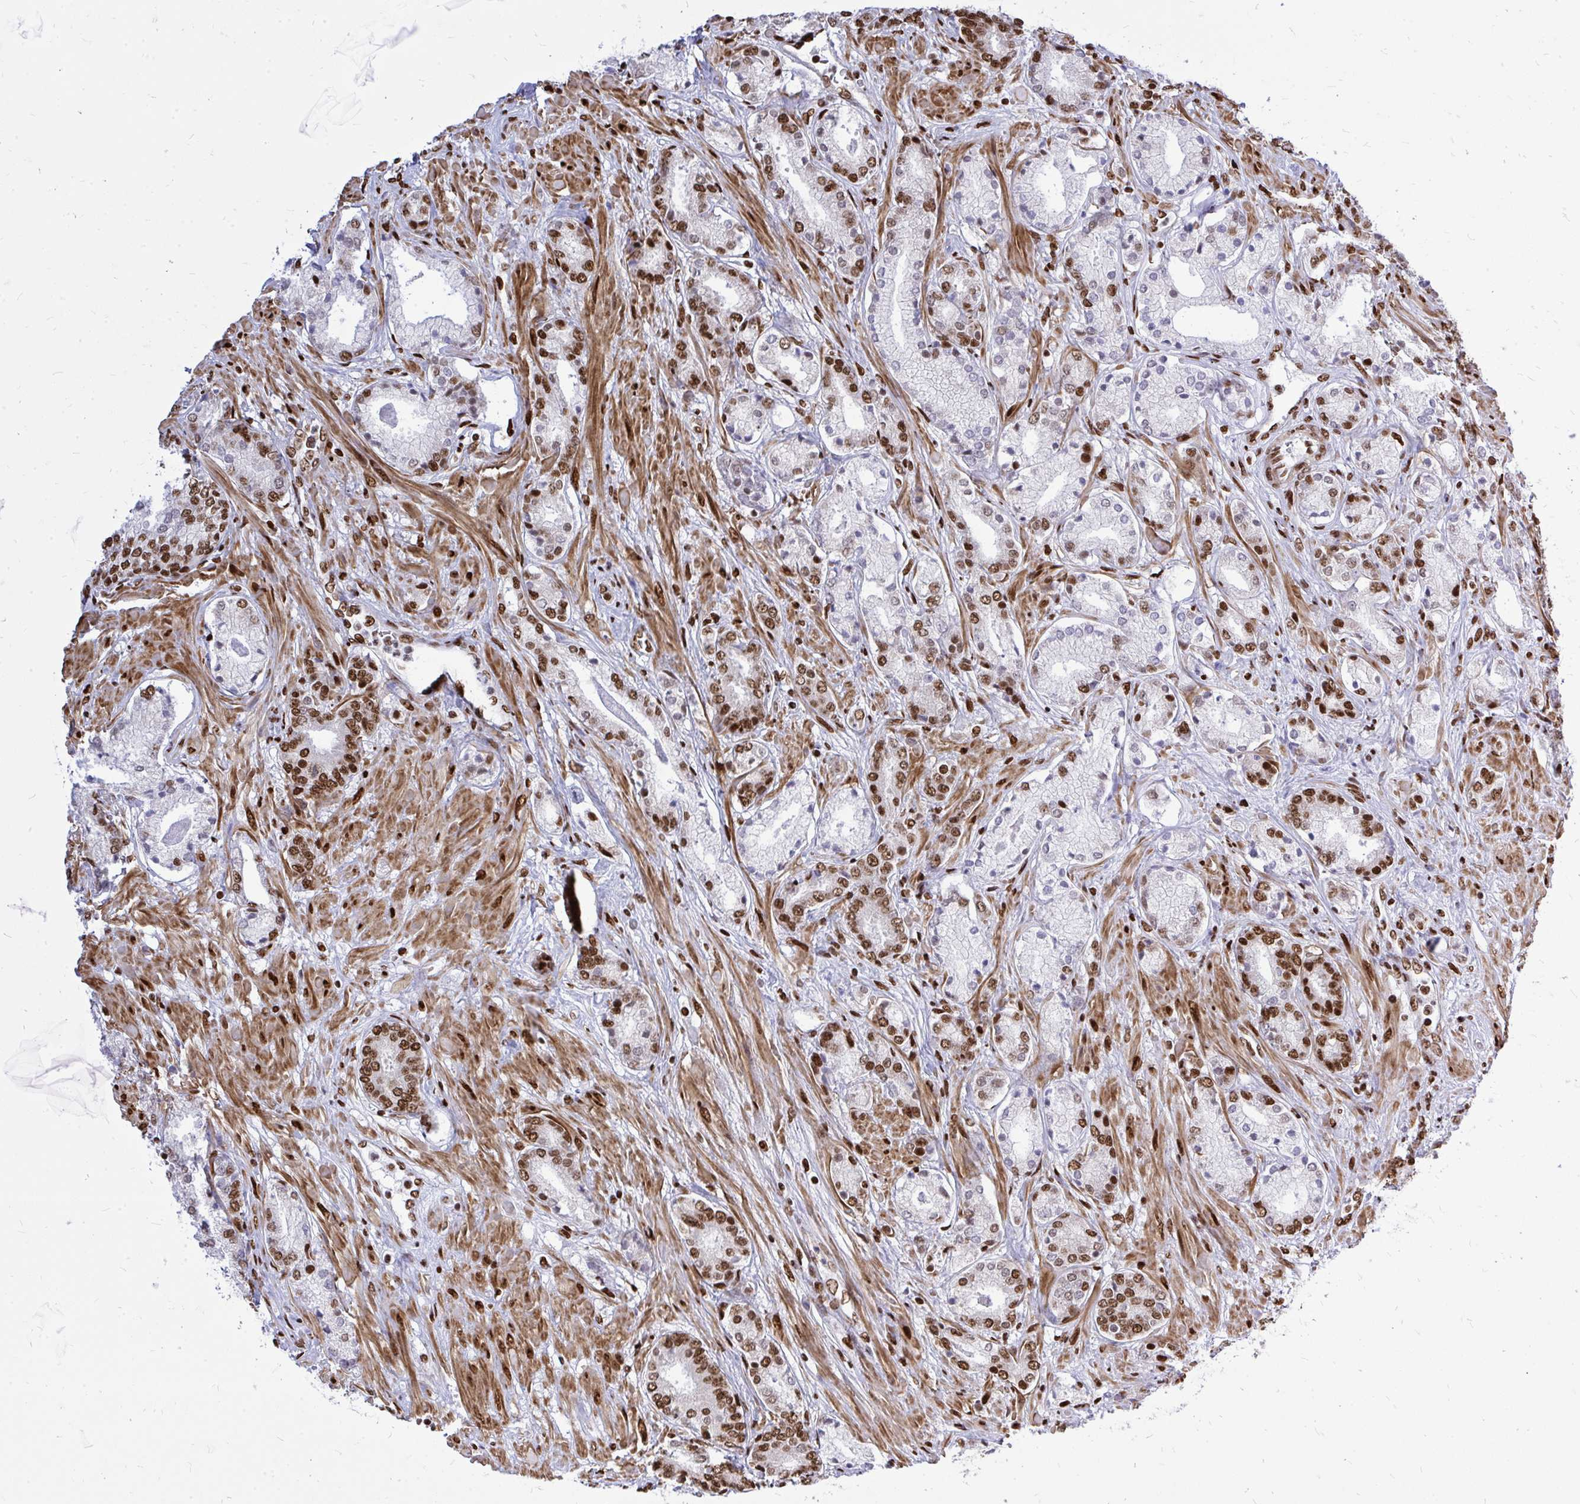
{"staining": {"intensity": "strong", "quantity": ">75%", "location": "nuclear"}, "tissue": "prostate cancer", "cell_type": "Tumor cells", "image_type": "cancer", "snomed": [{"axis": "morphology", "description": "Adenocarcinoma, High grade"}, {"axis": "topography", "description": "Prostate"}], "caption": "High-grade adenocarcinoma (prostate) stained with DAB (3,3'-diaminobenzidine) immunohistochemistry exhibits high levels of strong nuclear positivity in about >75% of tumor cells.", "gene": "TBL1Y", "patient": {"sex": "male", "age": 56}}